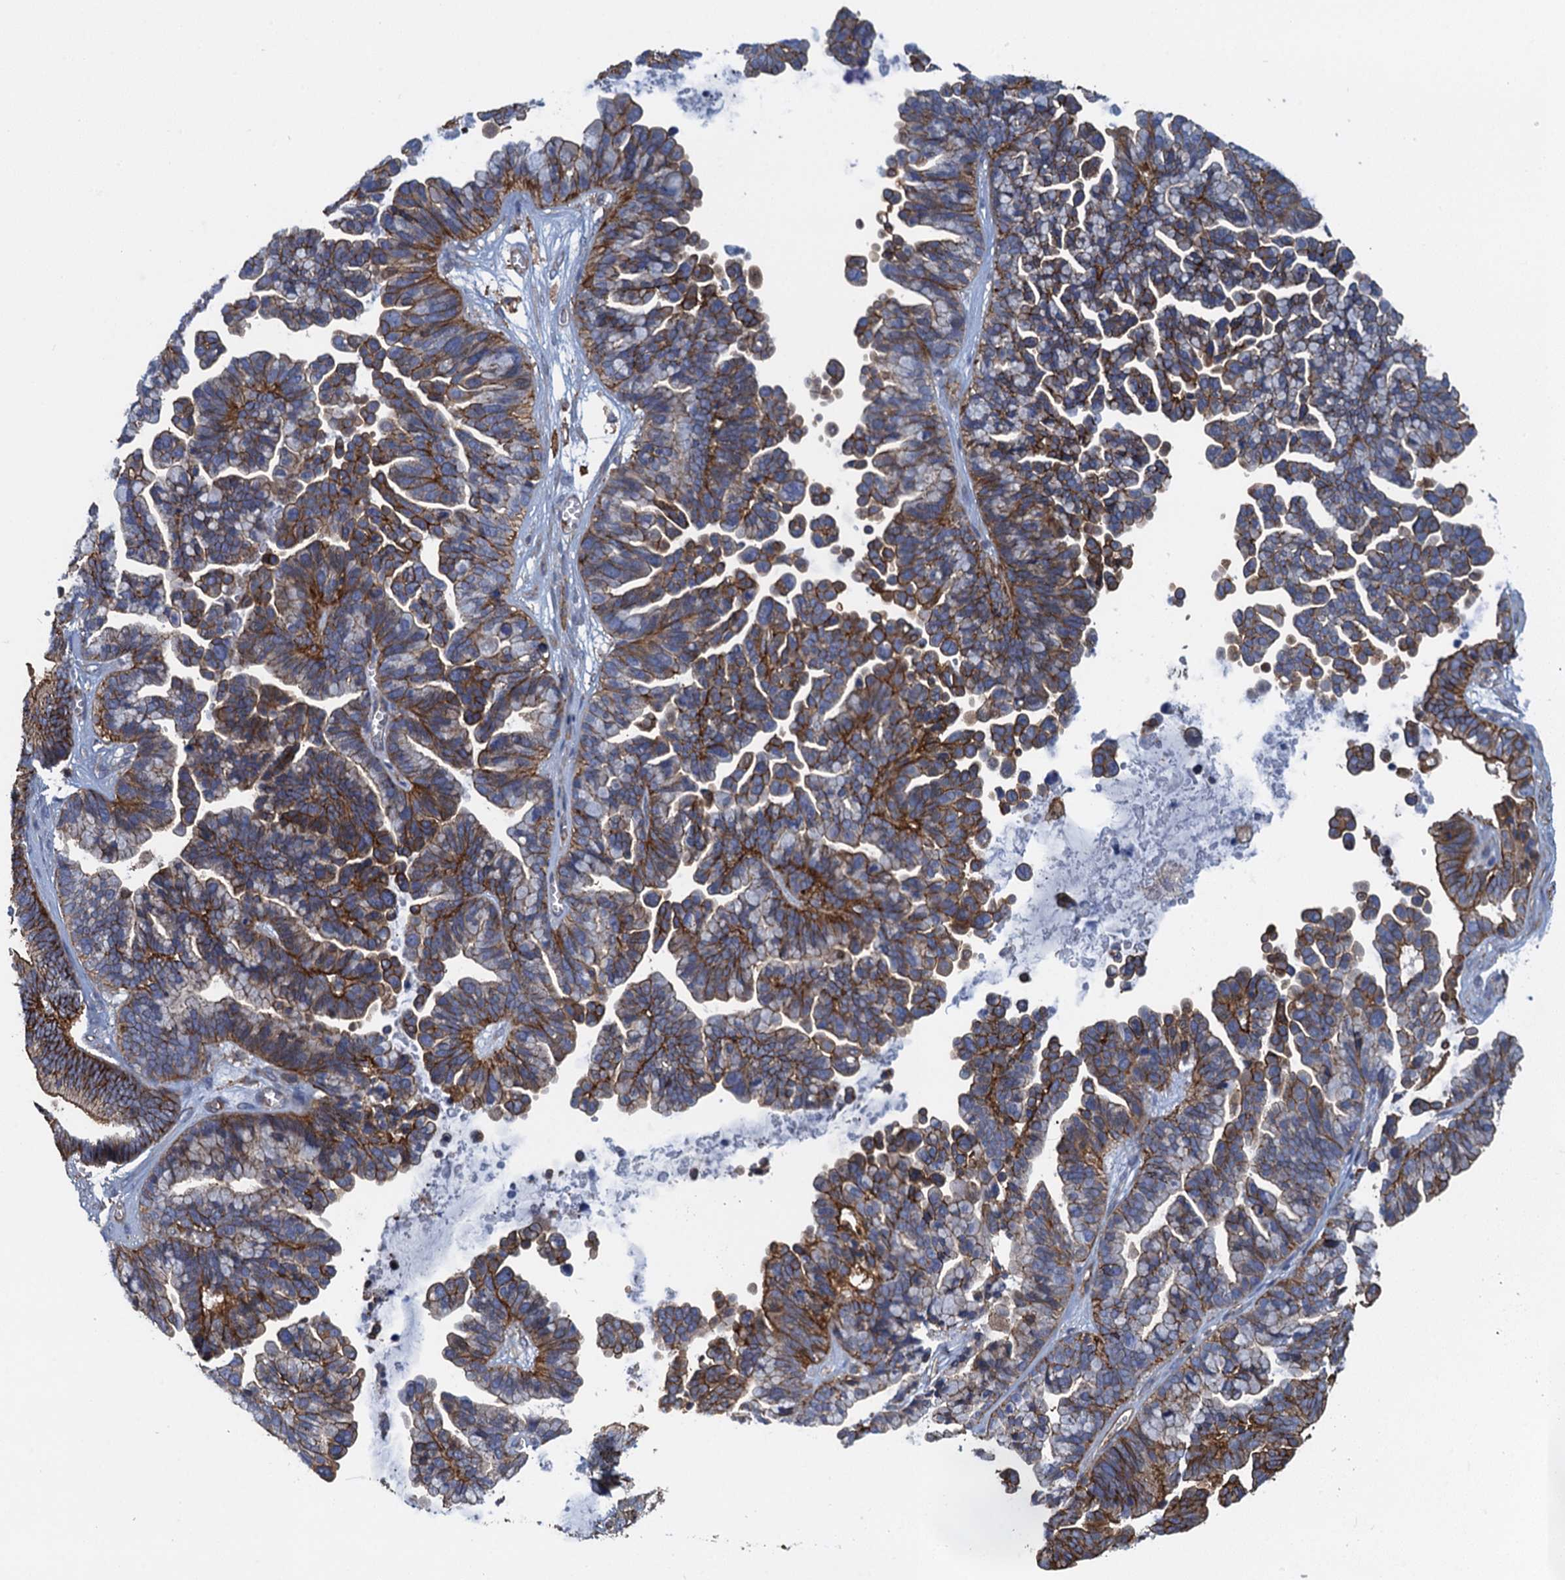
{"staining": {"intensity": "strong", "quantity": ">75%", "location": "cytoplasmic/membranous"}, "tissue": "ovarian cancer", "cell_type": "Tumor cells", "image_type": "cancer", "snomed": [{"axis": "morphology", "description": "Cystadenocarcinoma, serous, NOS"}, {"axis": "topography", "description": "Ovary"}], "caption": "Tumor cells reveal strong cytoplasmic/membranous staining in about >75% of cells in ovarian serous cystadenocarcinoma.", "gene": "PROSER2", "patient": {"sex": "female", "age": 56}}